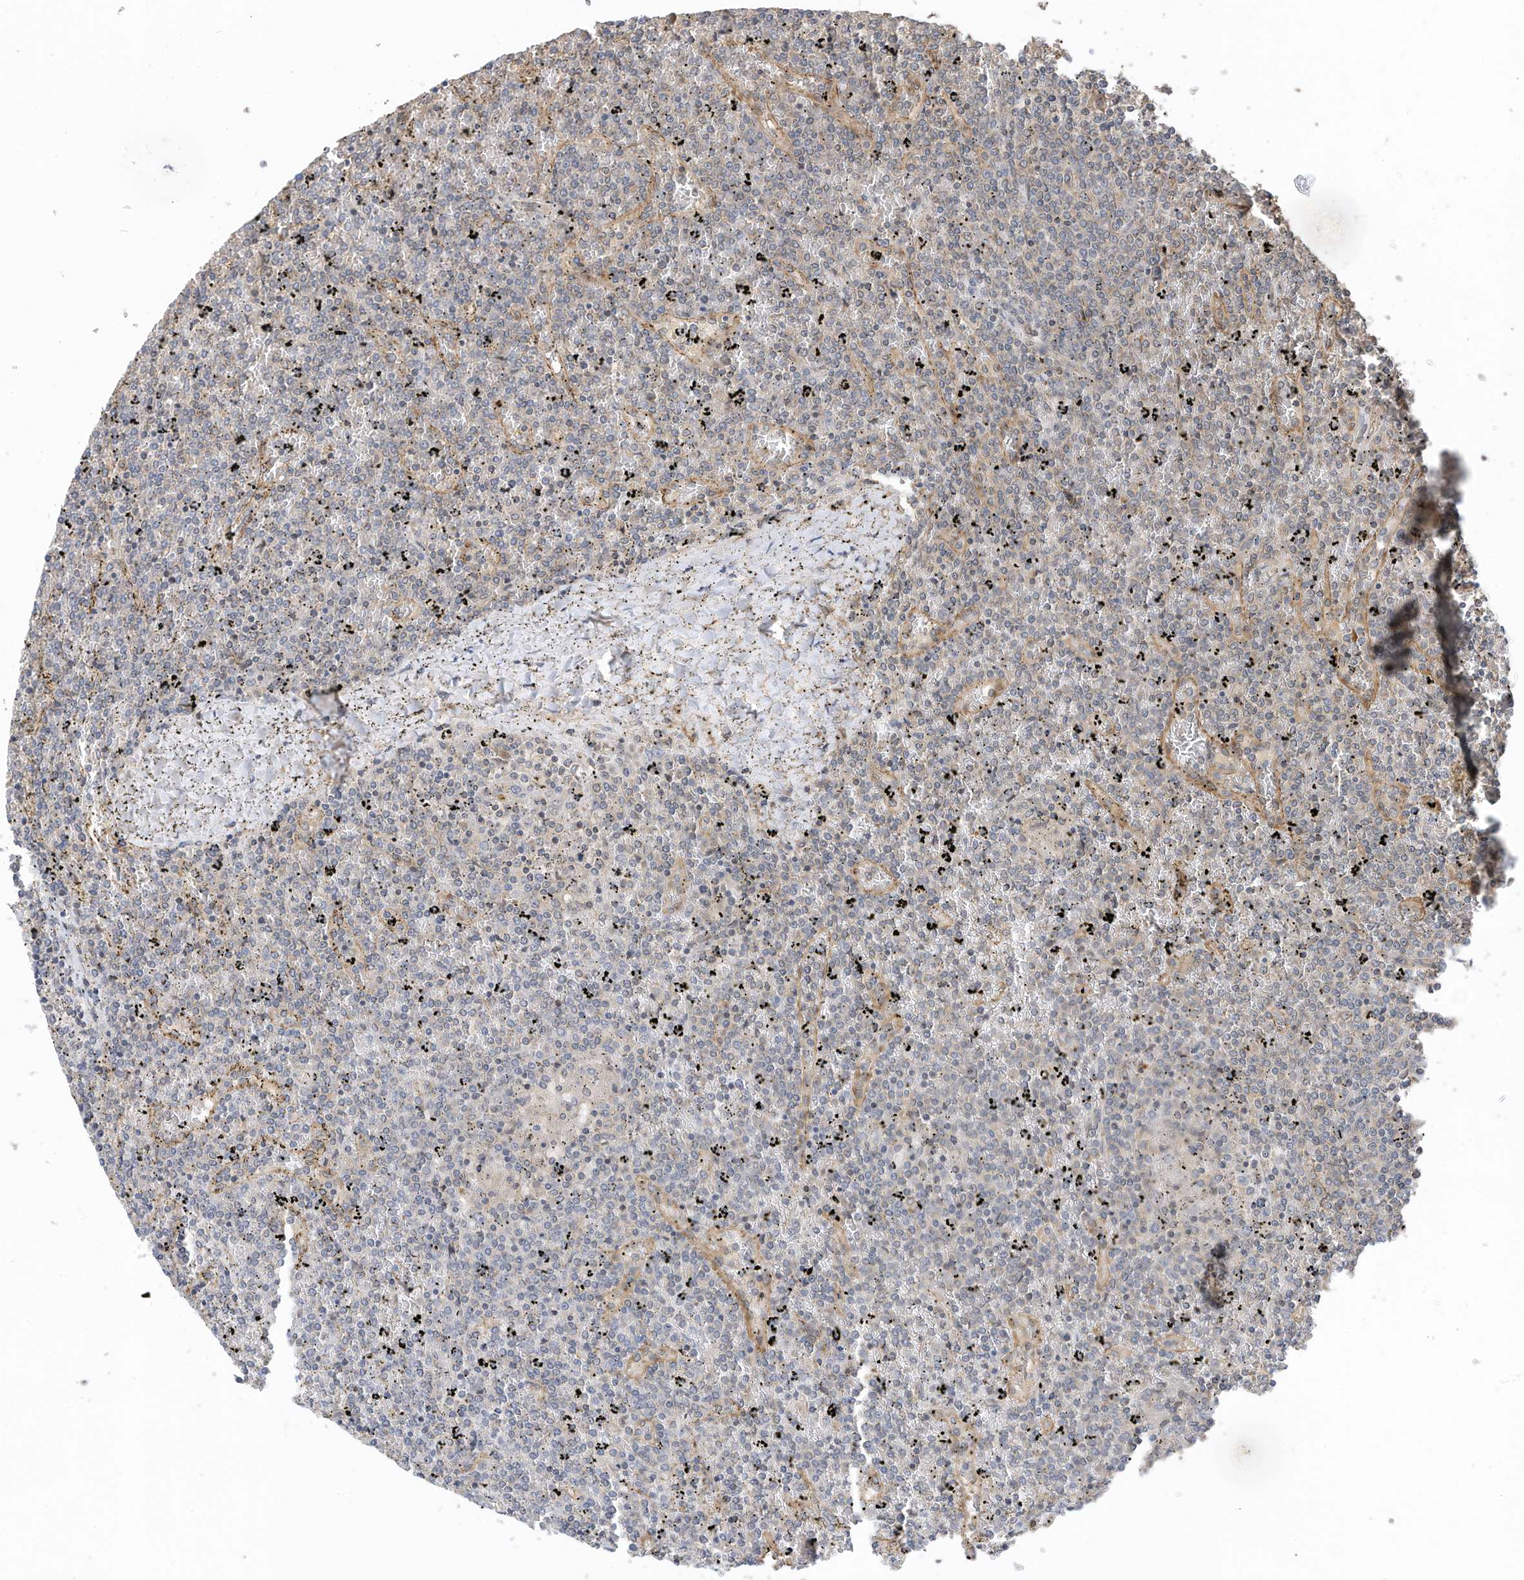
{"staining": {"intensity": "negative", "quantity": "none", "location": "none"}, "tissue": "lymphoma", "cell_type": "Tumor cells", "image_type": "cancer", "snomed": [{"axis": "morphology", "description": "Malignant lymphoma, non-Hodgkin's type, Low grade"}, {"axis": "topography", "description": "Spleen"}], "caption": "Immunohistochemistry (IHC) photomicrograph of neoplastic tissue: human low-grade malignant lymphoma, non-Hodgkin's type stained with DAB (3,3'-diaminobenzidine) shows no significant protein expression in tumor cells.", "gene": "REC8", "patient": {"sex": "female", "age": 19}}